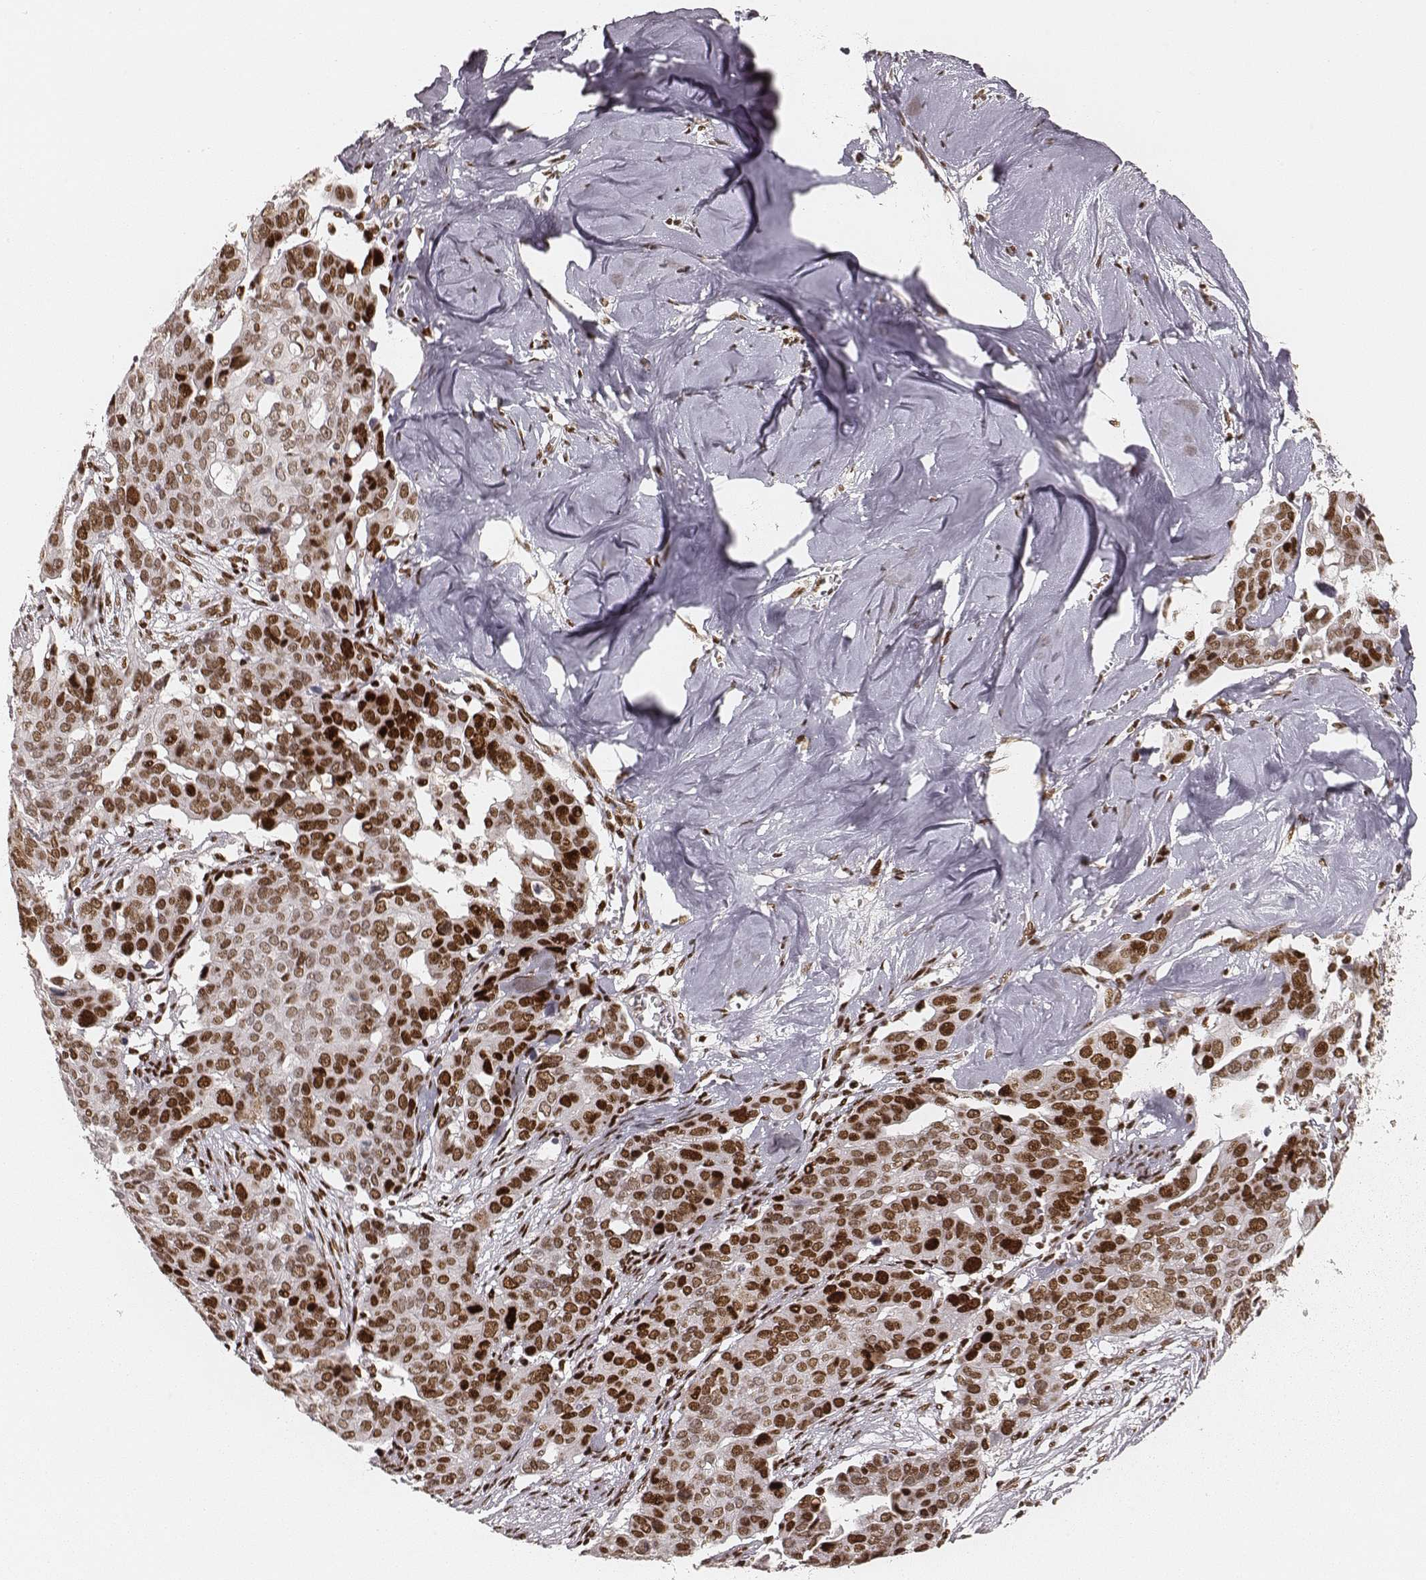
{"staining": {"intensity": "moderate", "quantity": ">75%", "location": "nuclear"}, "tissue": "ovarian cancer", "cell_type": "Tumor cells", "image_type": "cancer", "snomed": [{"axis": "morphology", "description": "Carcinoma, endometroid"}, {"axis": "topography", "description": "Ovary"}], "caption": "A brown stain shows moderate nuclear expression of a protein in human ovarian cancer (endometroid carcinoma) tumor cells.", "gene": "HNRNPC", "patient": {"sex": "female", "age": 78}}